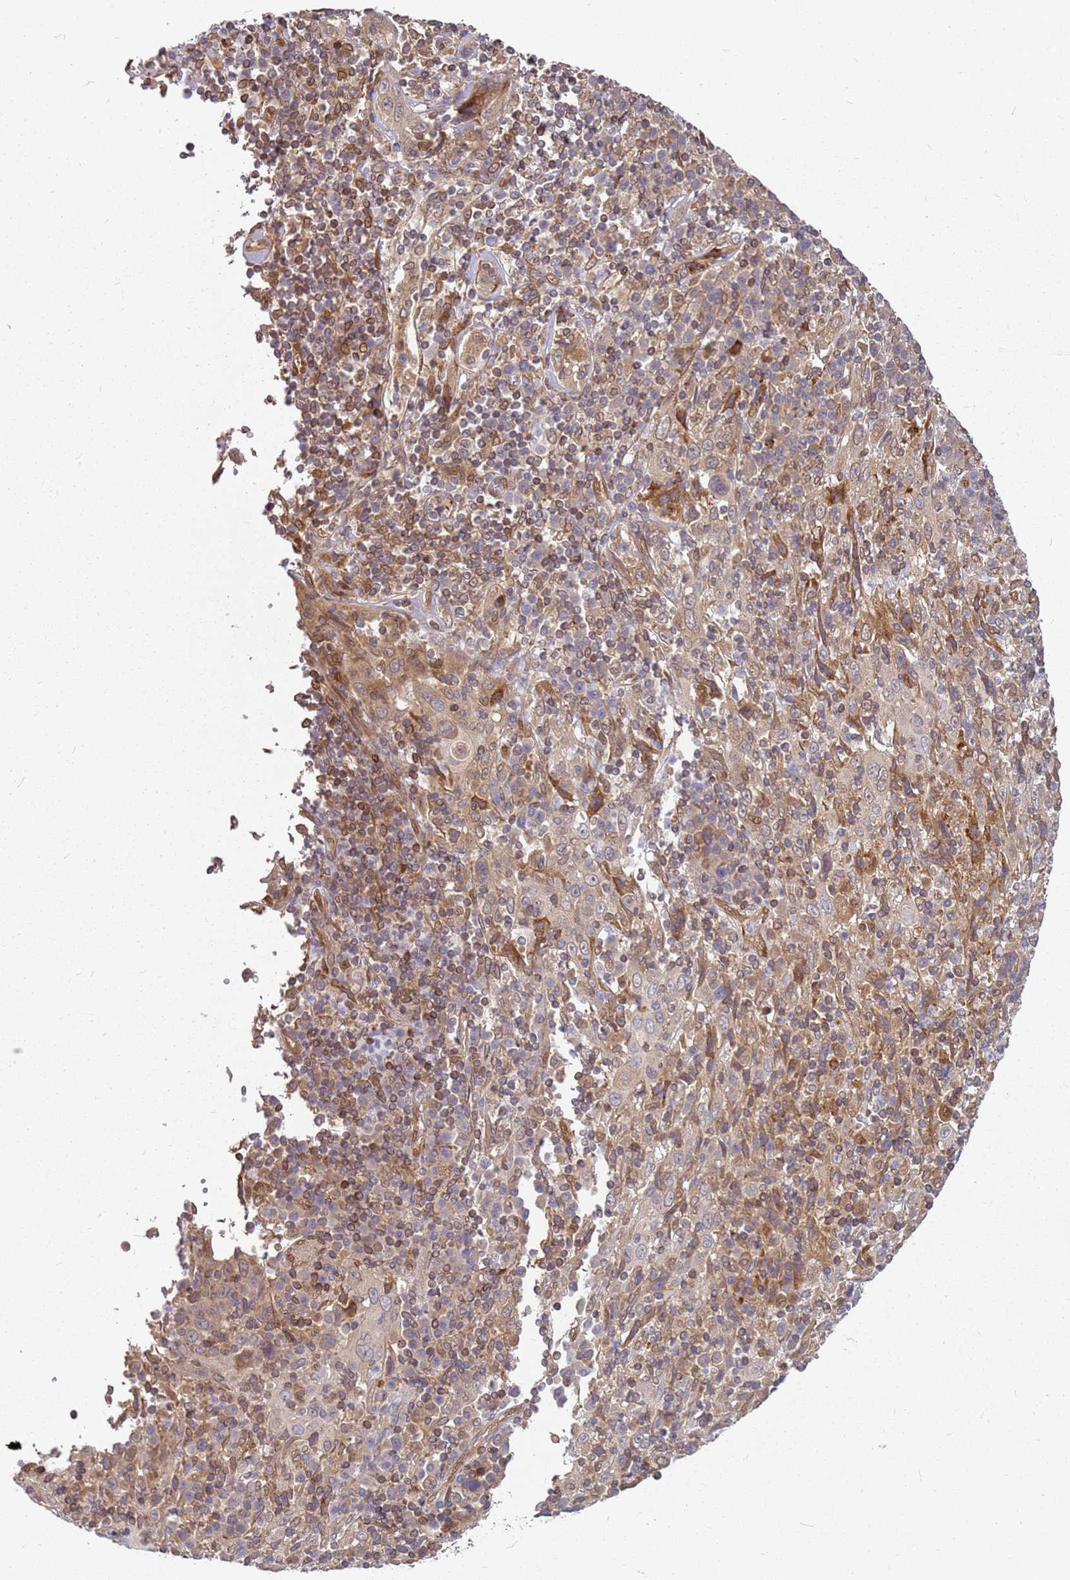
{"staining": {"intensity": "weak", "quantity": "<25%", "location": "cytoplasmic/membranous"}, "tissue": "cervical cancer", "cell_type": "Tumor cells", "image_type": "cancer", "snomed": [{"axis": "morphology", "description": "Squamous cell carcinoma, NOS"}, {"axis": "topography", "description": "Cervix"}], "caption": "The image exhibits no significant positivity in tumor cells of squamous cell carcinoma (cervical).", "gene": "NUDT14", "patient": {"sex": "female", "age": 46}}